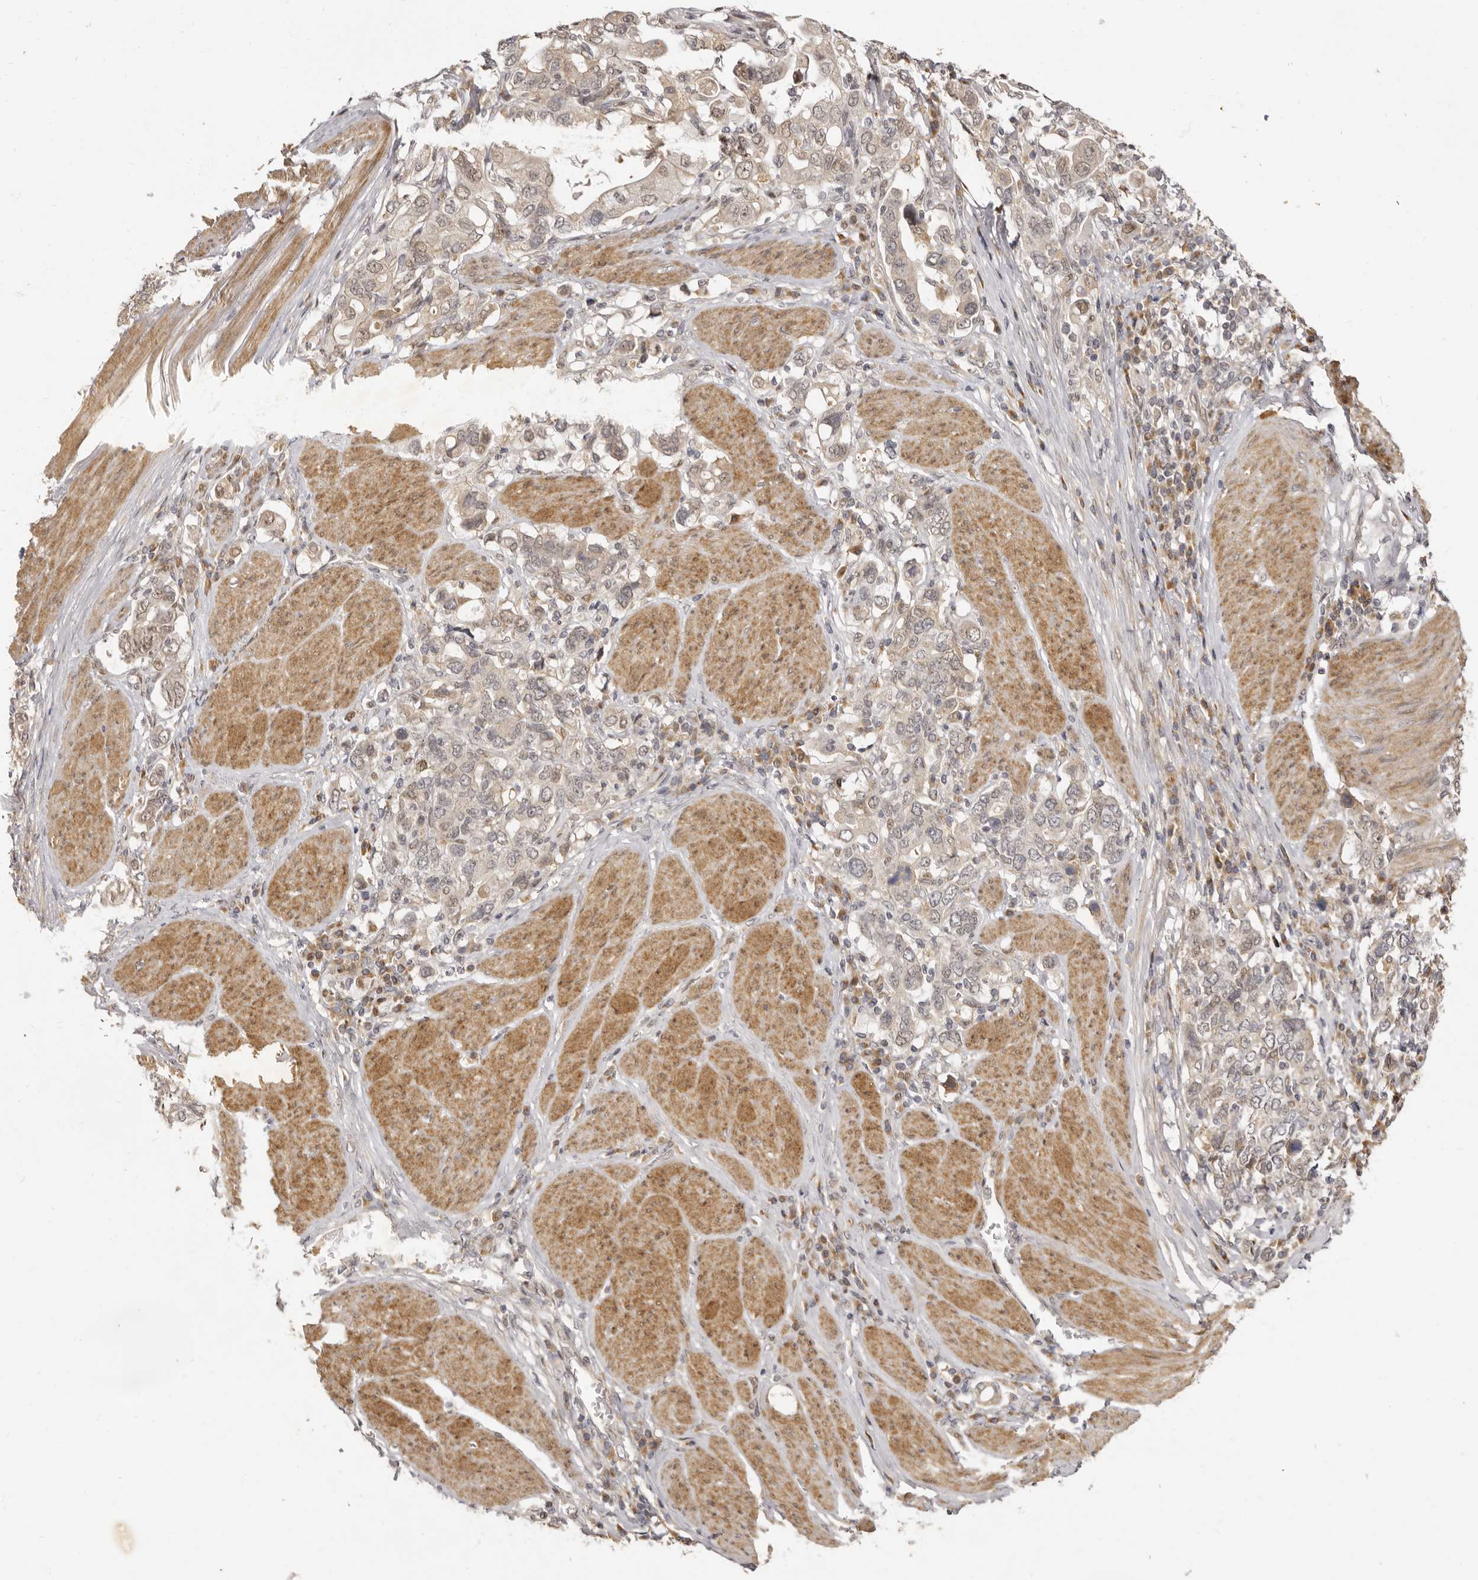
{"staining": {"intensity": "weak", "quantity": "25%-75%", "location": "cytoplasmic/membranous,nuclear"}, "tissue": "stomach cancer", "cell_type": "Tumor cells", "image_type": "cancer", "snomed": [{"axis": "morphology", "description": "Adenocarcinoma, NOS"}, {"axis": "topography", "description": "Stomach, upper"}], "caption": "A brown stain shows weak cytoplasmic/membranous and nuclear staining of a protein in human stomach adenocarcinoma tumor cells. Using DAB (3,3'-diaminobenzidine) (brown) and hematoxylin (blue) stains, captured at high magnification using brightfield microscopy.", "gene": "ZNF326", "patient": {"sex": "male", "age": 62}}